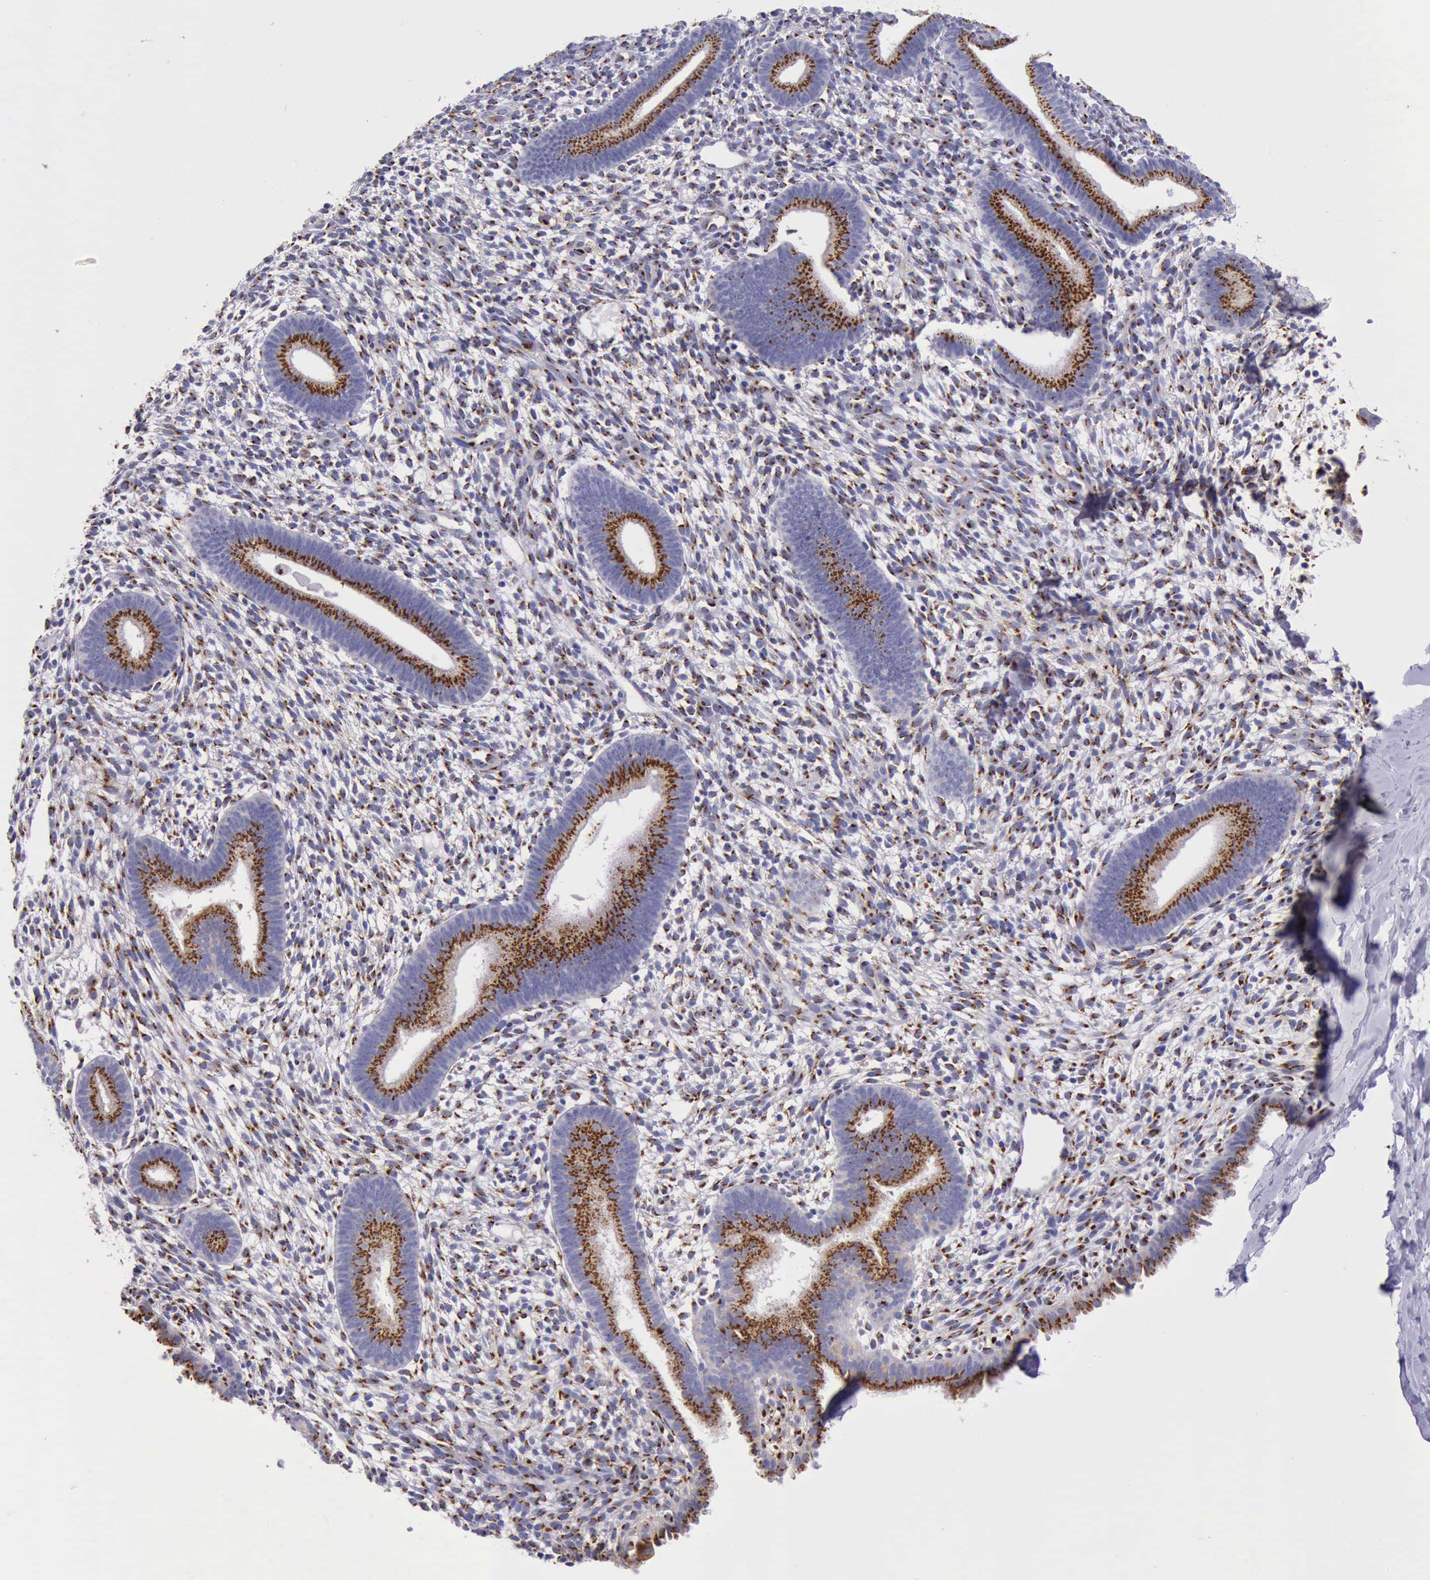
{"staining": {"intensity": "moderate", "quantity": "25%-75%", "location": "cytoplasmic/membranous"}, "tissue": "endometrium", "cell_type": "Cells in endometrial stroma", "image_type": "normal", "snomed": [{"axis": "morphology", "description": "Normal tissue, NOS"}, {"axis": "topography", "description": "Smooth muscle"}, {"axis": "topography", "description": "Endometrium"}], "caption": "Immunohistochemistry (IHC) of normal endometrium exhibits medium levels of moderate cytoplasmic/membranous staining in approximately 25%-75% of cells in endometrial stroma.", "gene": "GOLGA5", "patient": {"sex": "female", "age": 57}}